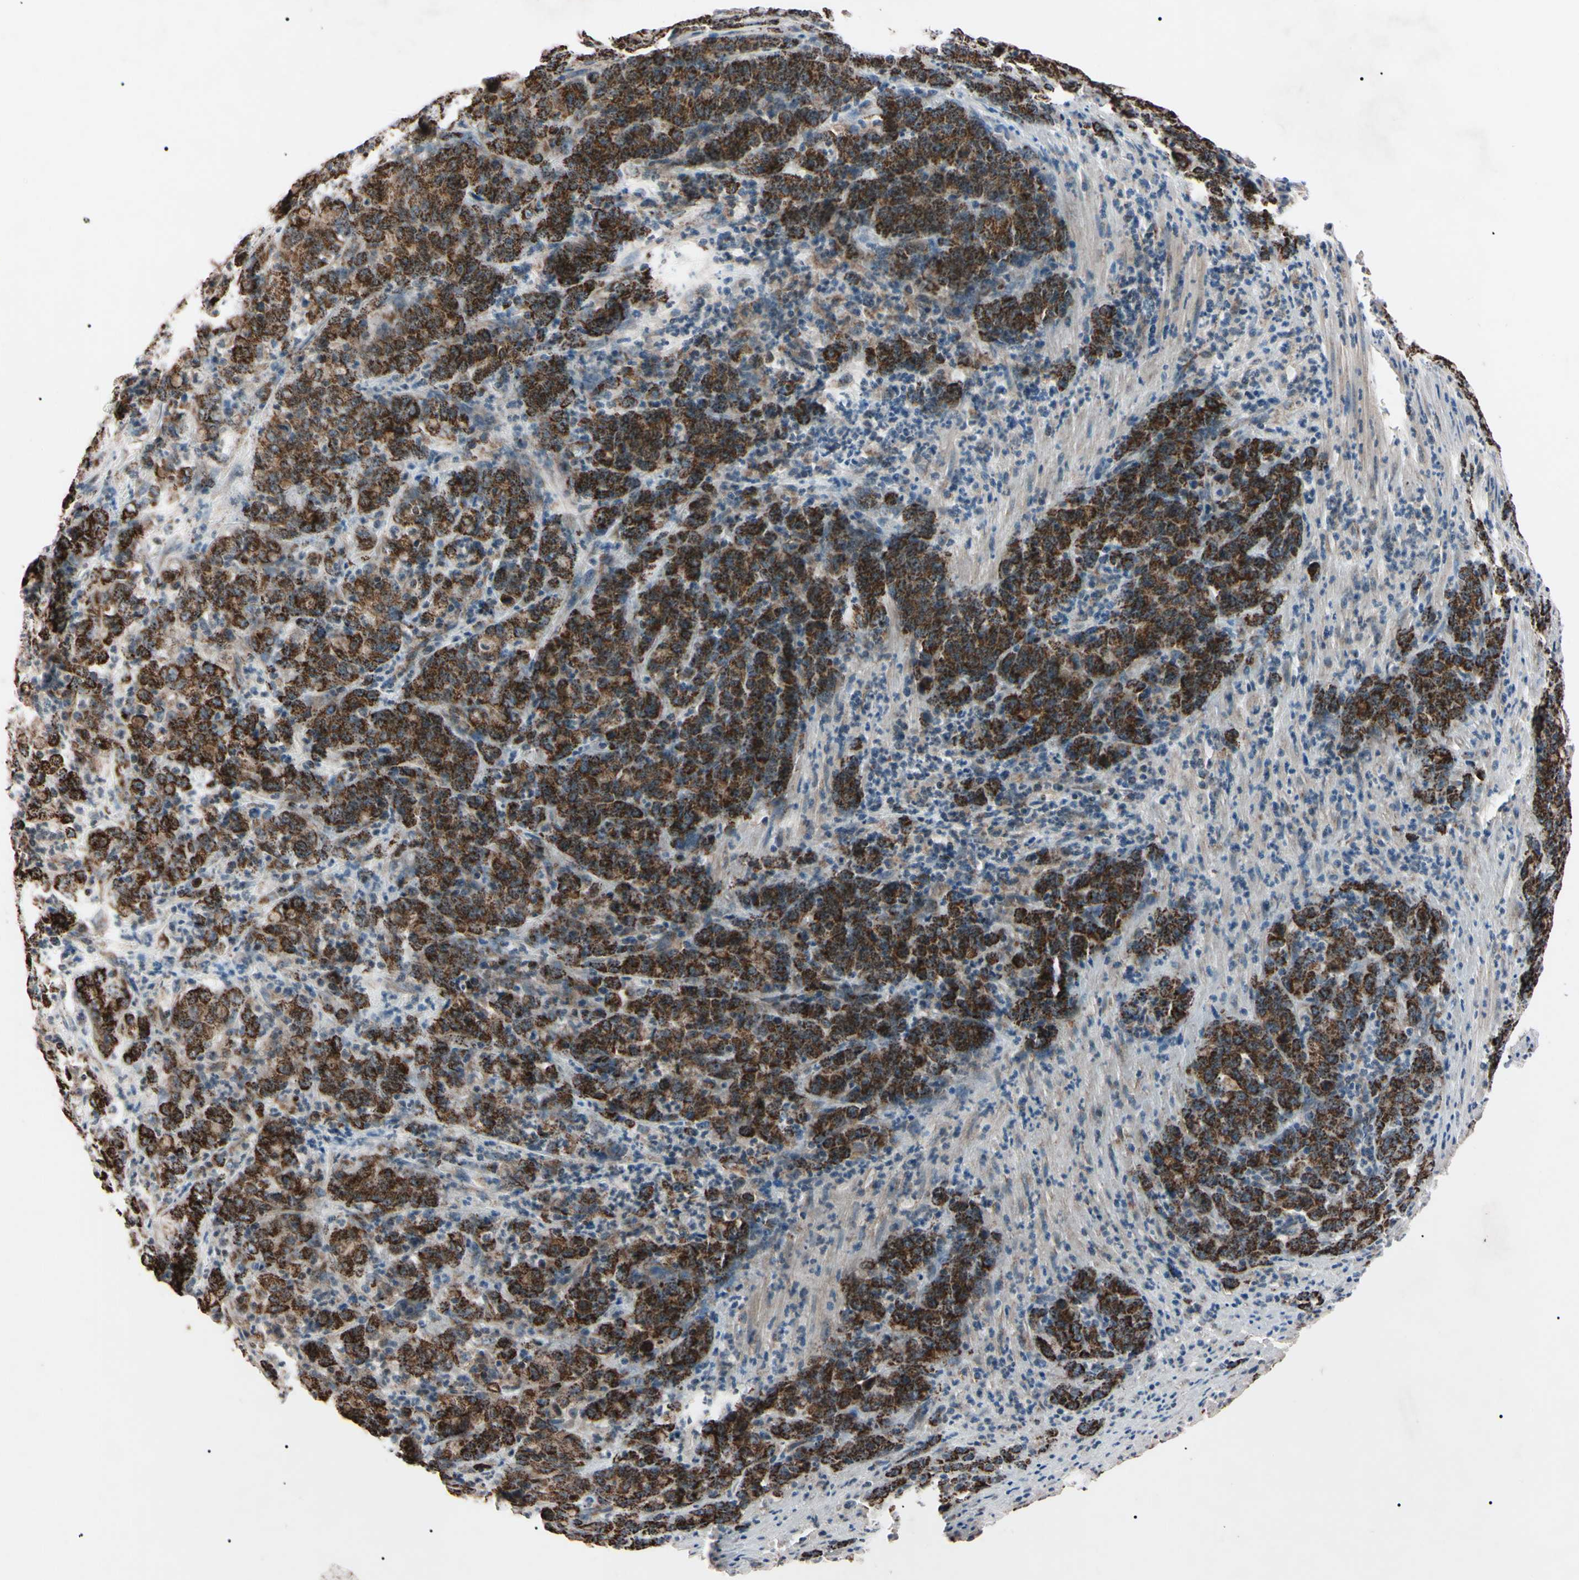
{"staining": {"intensity": "strong", "quantity": ">75%", "location": "cytoplasmic/membranous"}, "tissue": "stomach cancer", "cell_type": "Tumor cells", "image_type": "cancer", "snomed": [{"axis": "morphology", "description": "Adenocarcinoma, NOS"}, {"axis": "topography", "description": "Stomach, lower"}], "caption": "Adenocarcinoma (stomach) stained with DAB immunohistochemistry (IHC) exhibits high levels of strong cytoplasmic/membranous expression in approximately >75% of tumor cells.", "gene": "TNFRSF1A", "patient": {"sex": "female", "age": 71}}